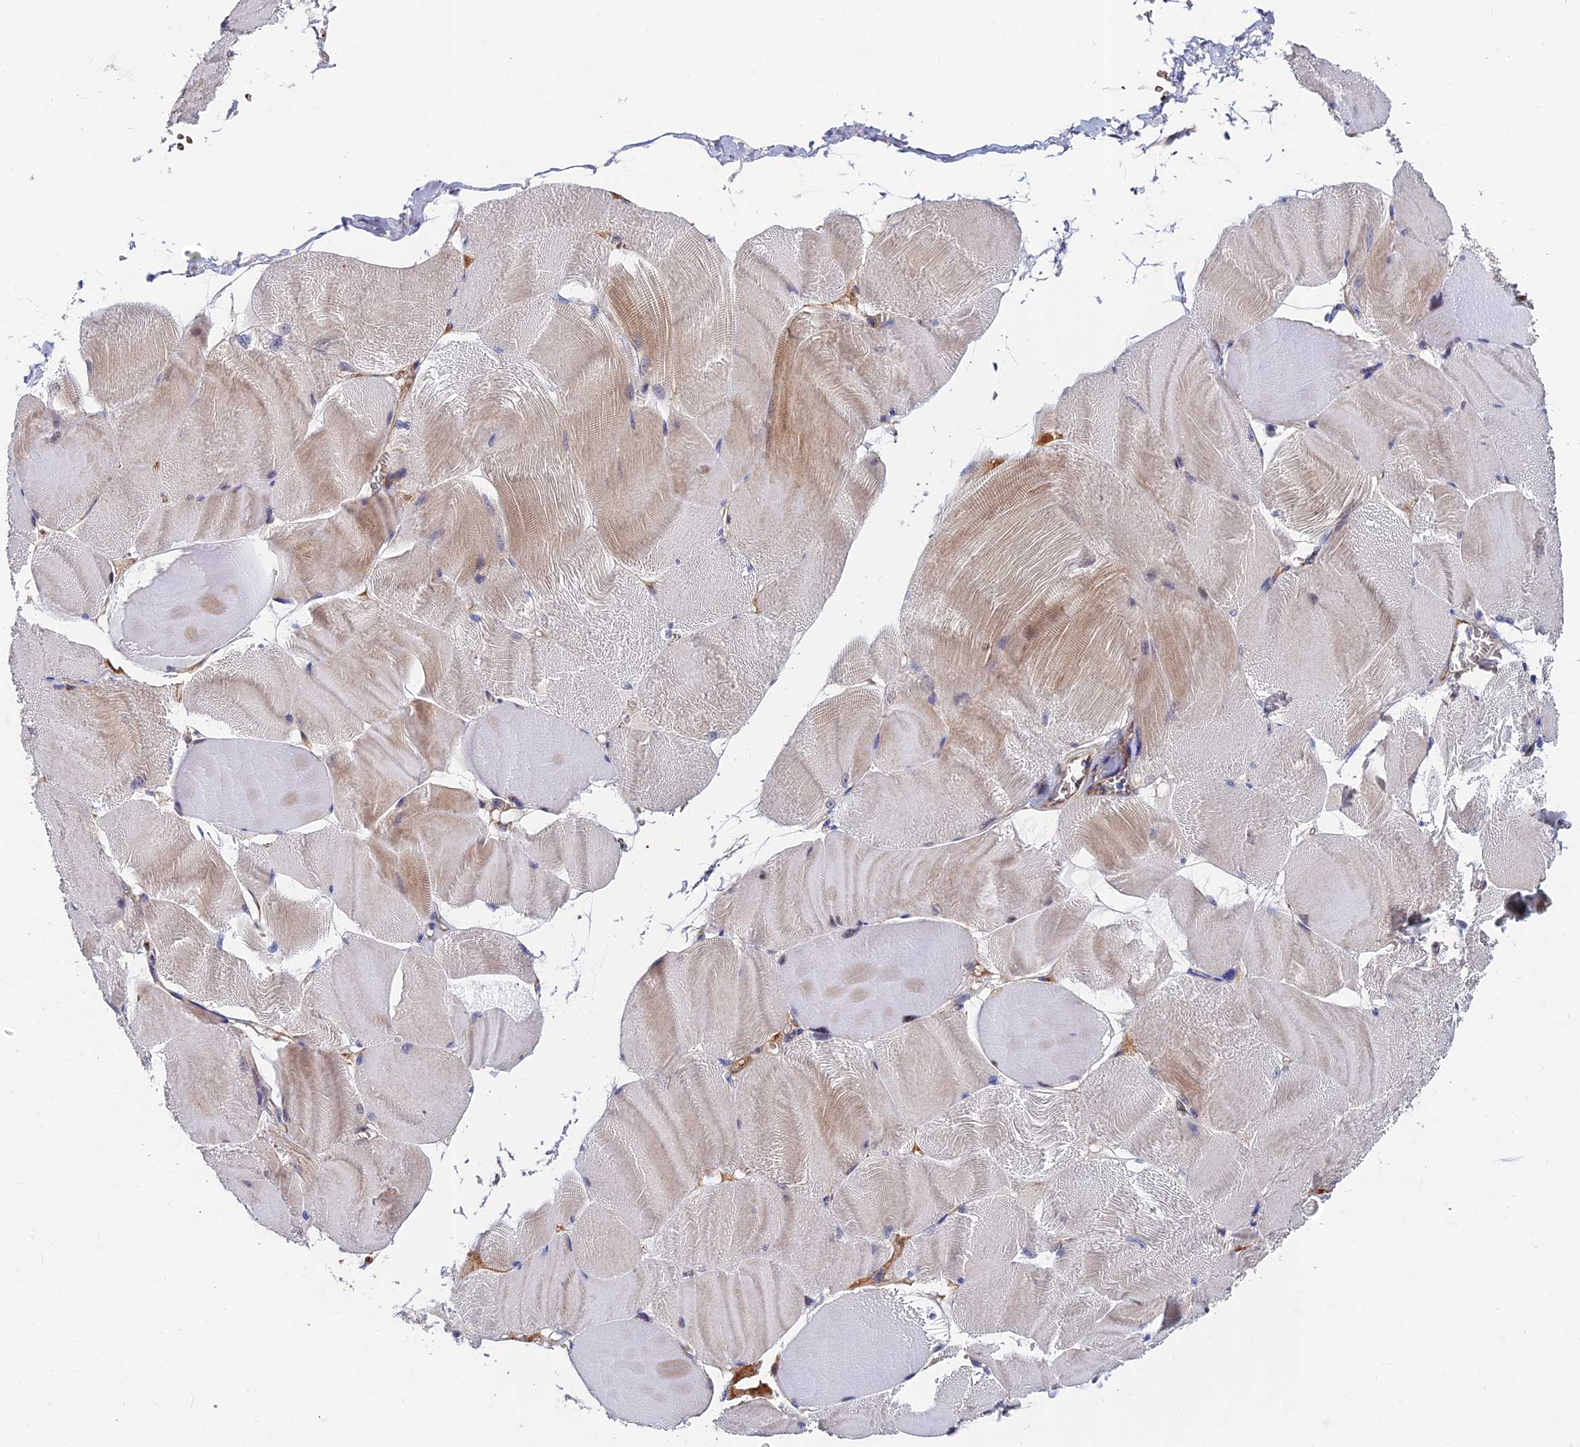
{"staining": {"intensity": "moderate", "quantity": "<25%", "location": "cytoplasmic/membranous"}, "tissue": "skeletal muscle", "cell_type": "Myocytes", "image_type": "normal", "snomed": [{"axis": "morphology", "description": "Normal tissue, NOS"}, {"axis": "morphology", "description": "Basal cell carcinoma"}, {"axis": "topography", "description": "Skeletal muscle"}], "caption": "This micrograph shows IHC staining of normal human skeletal muscle, with low moderate cytoplasmic/membranous positivity in about <25% of myocytes.", "gene": "ADGRF3", "patient": {"sex": "female", "age": 64}}